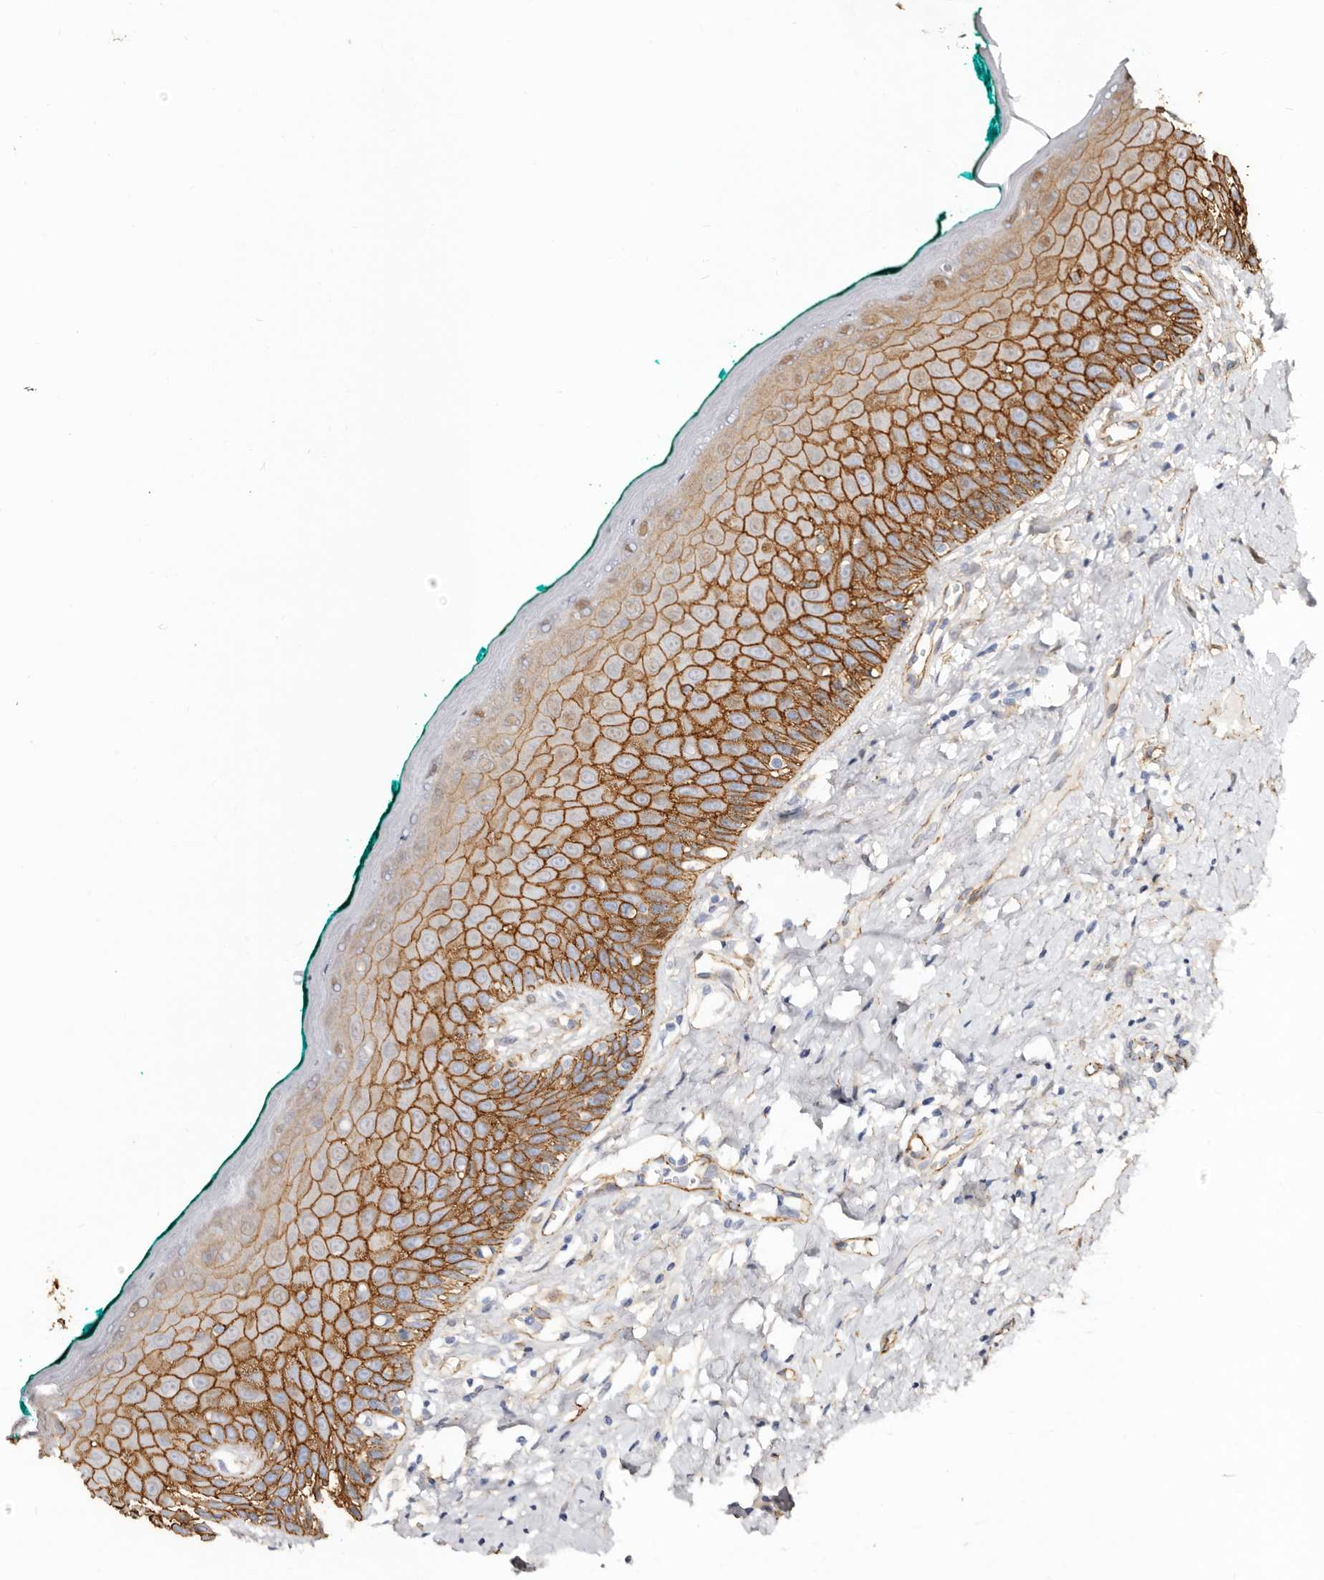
{"staining": {"intensity": "strong", "quantity": ">75%", "location": "cytoplasmic/membranous"}, "tissue": "oral mucosa", "cell_type": "Squamous epithelial cells", "image_type": "normal", "snomed": [{"axis": "morphology", "description": "Normal tissue, NOS"}, {"axis": "topography", "description": "Oral tissue"}], "caption": "Brown immunohistochemical staining in normal oral mucosa exhibits strong cytoplasmic/membranous positivity in about >75% of squamous epithelial cells. The protein is shown in brown color, while the nuclei are stained blue.", "gene": "CTNNB1", "patient": {"sex": "female", "age": 70}}